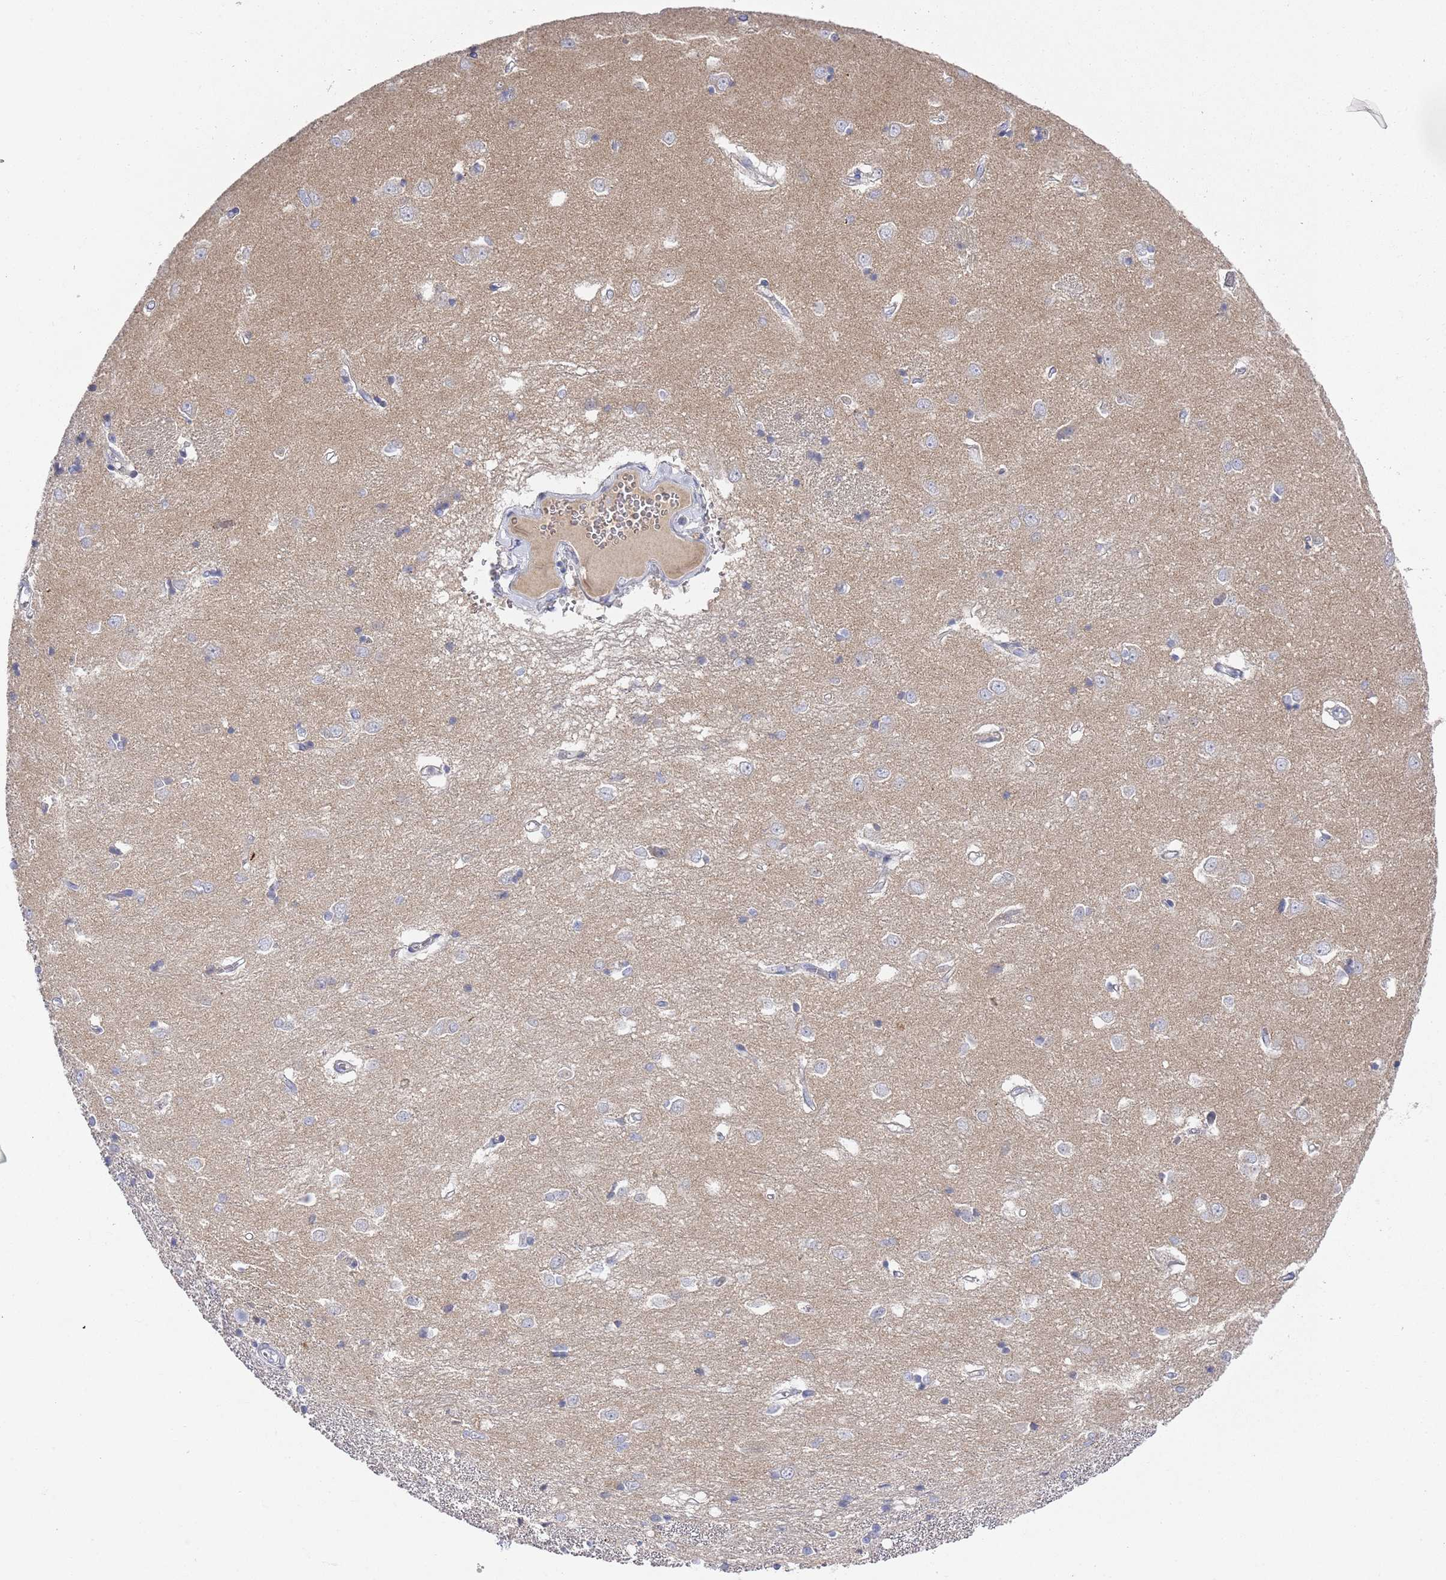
{"staining": {"intensity": "negative", "quantity": "none", "location": "none"}, "tissue": "caudate", "cell_type": "Glial cells", "image_type": "normal", "snomed": [{"axis": "morphology", "description": "Normal tissue, NOS"}, {"axis": "topography", "description": "Lateral ventricle wall"}], "caption": "An immunohistochemistry histopathology image of benign caudate is shown. There is no staining in glial cells of caudate.", "gene": "NPEPPS", "patient": {"sex": "male", "age": 37}}